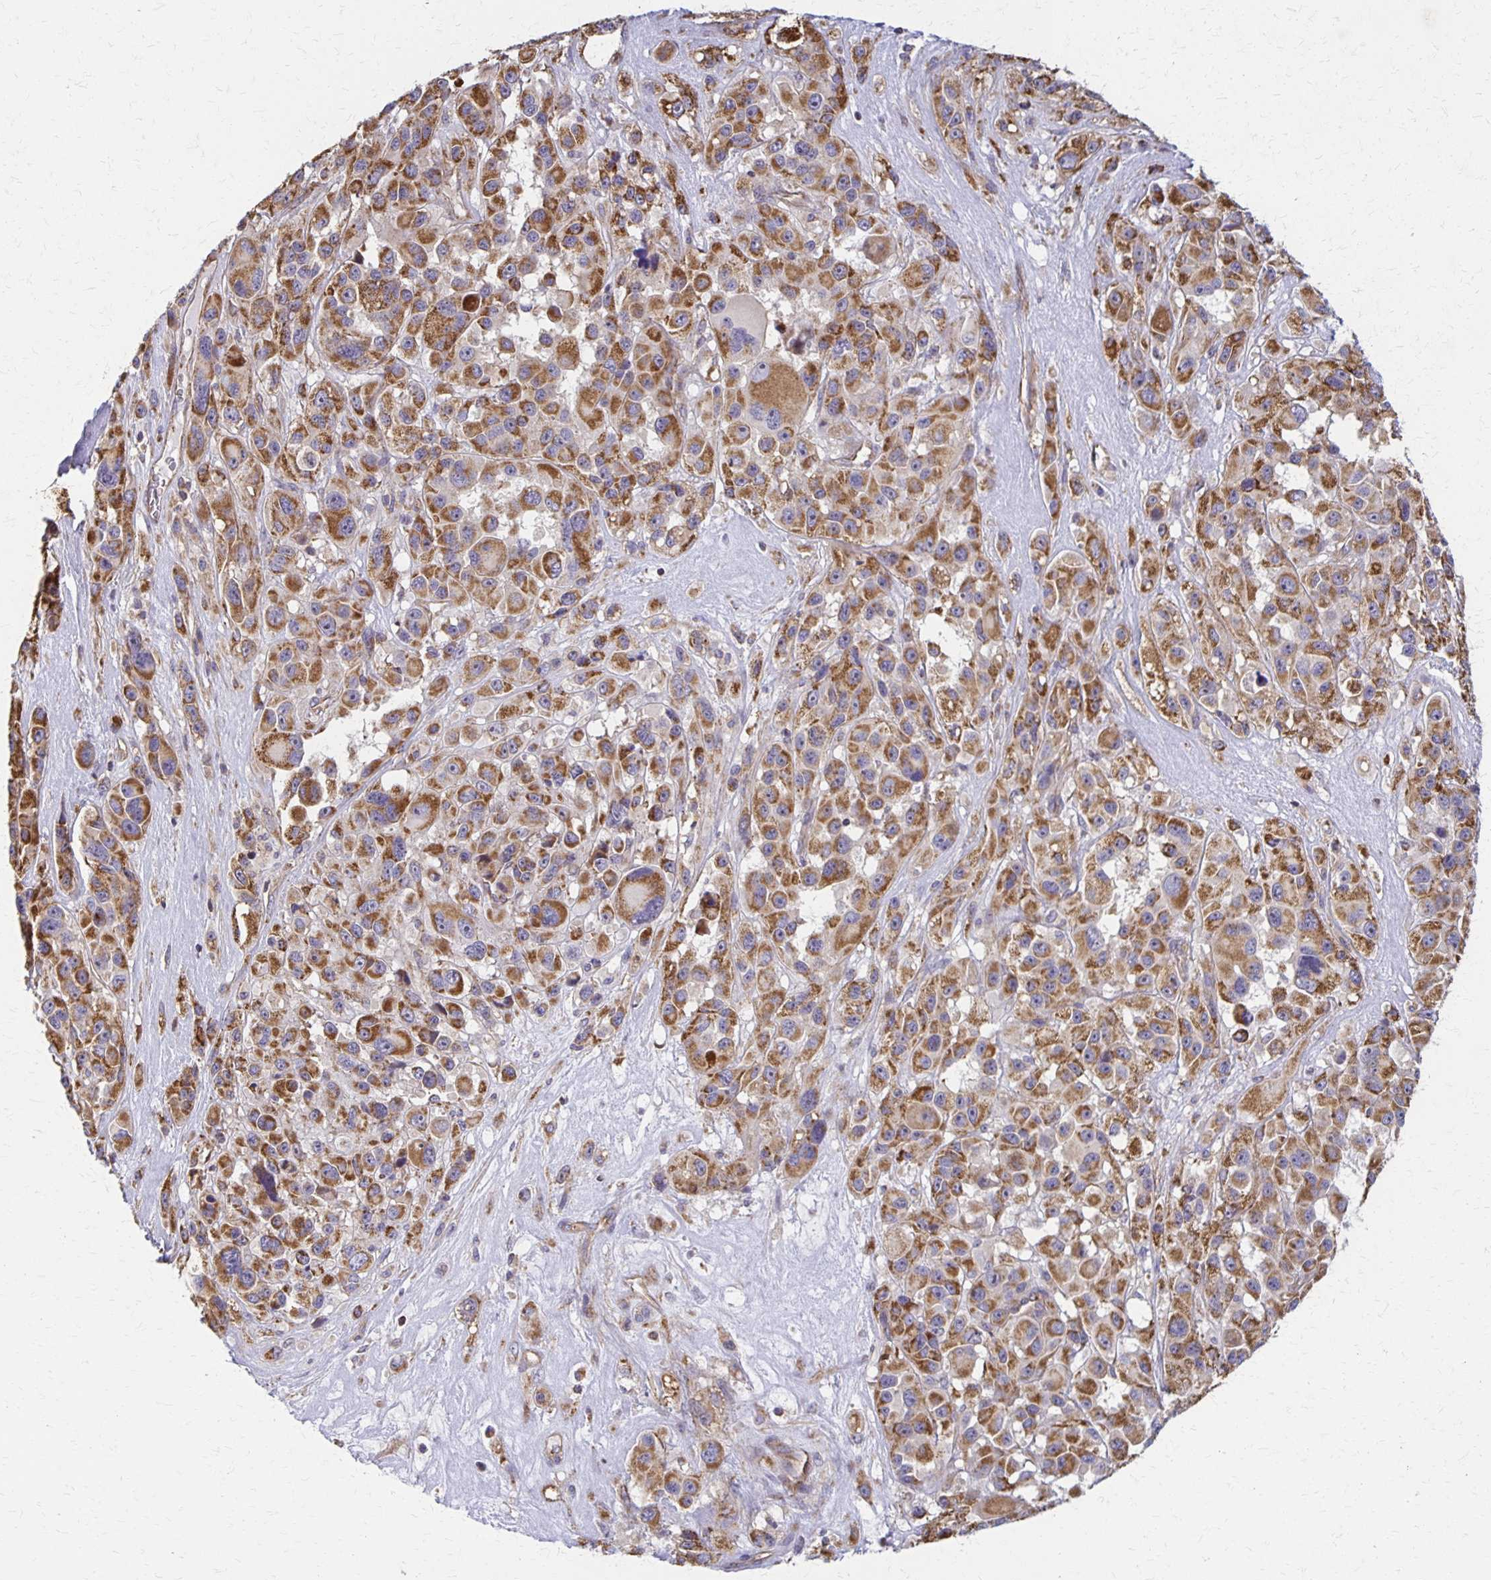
{"staining": {"intensity": "moderate", "quantity": ">75%", "location": "cytoplasmic/membranous"}, "tissue": "melanoma", "cell_type": "Tumor cells", "image_type": "cancer", "snomed": [{"axis": "morphology", "description": "Malignant melanoma, Metastatic site"}, {"axis": "topography", "description": "Lymph node"}], "caption": "Protein staining of melanoma tissue displays moderate cytoplasmic/membranous staining in about >75% of tumor cells.", "gene": "EIF4EBP2", "patient": {"sex": "female", "age": 65}}